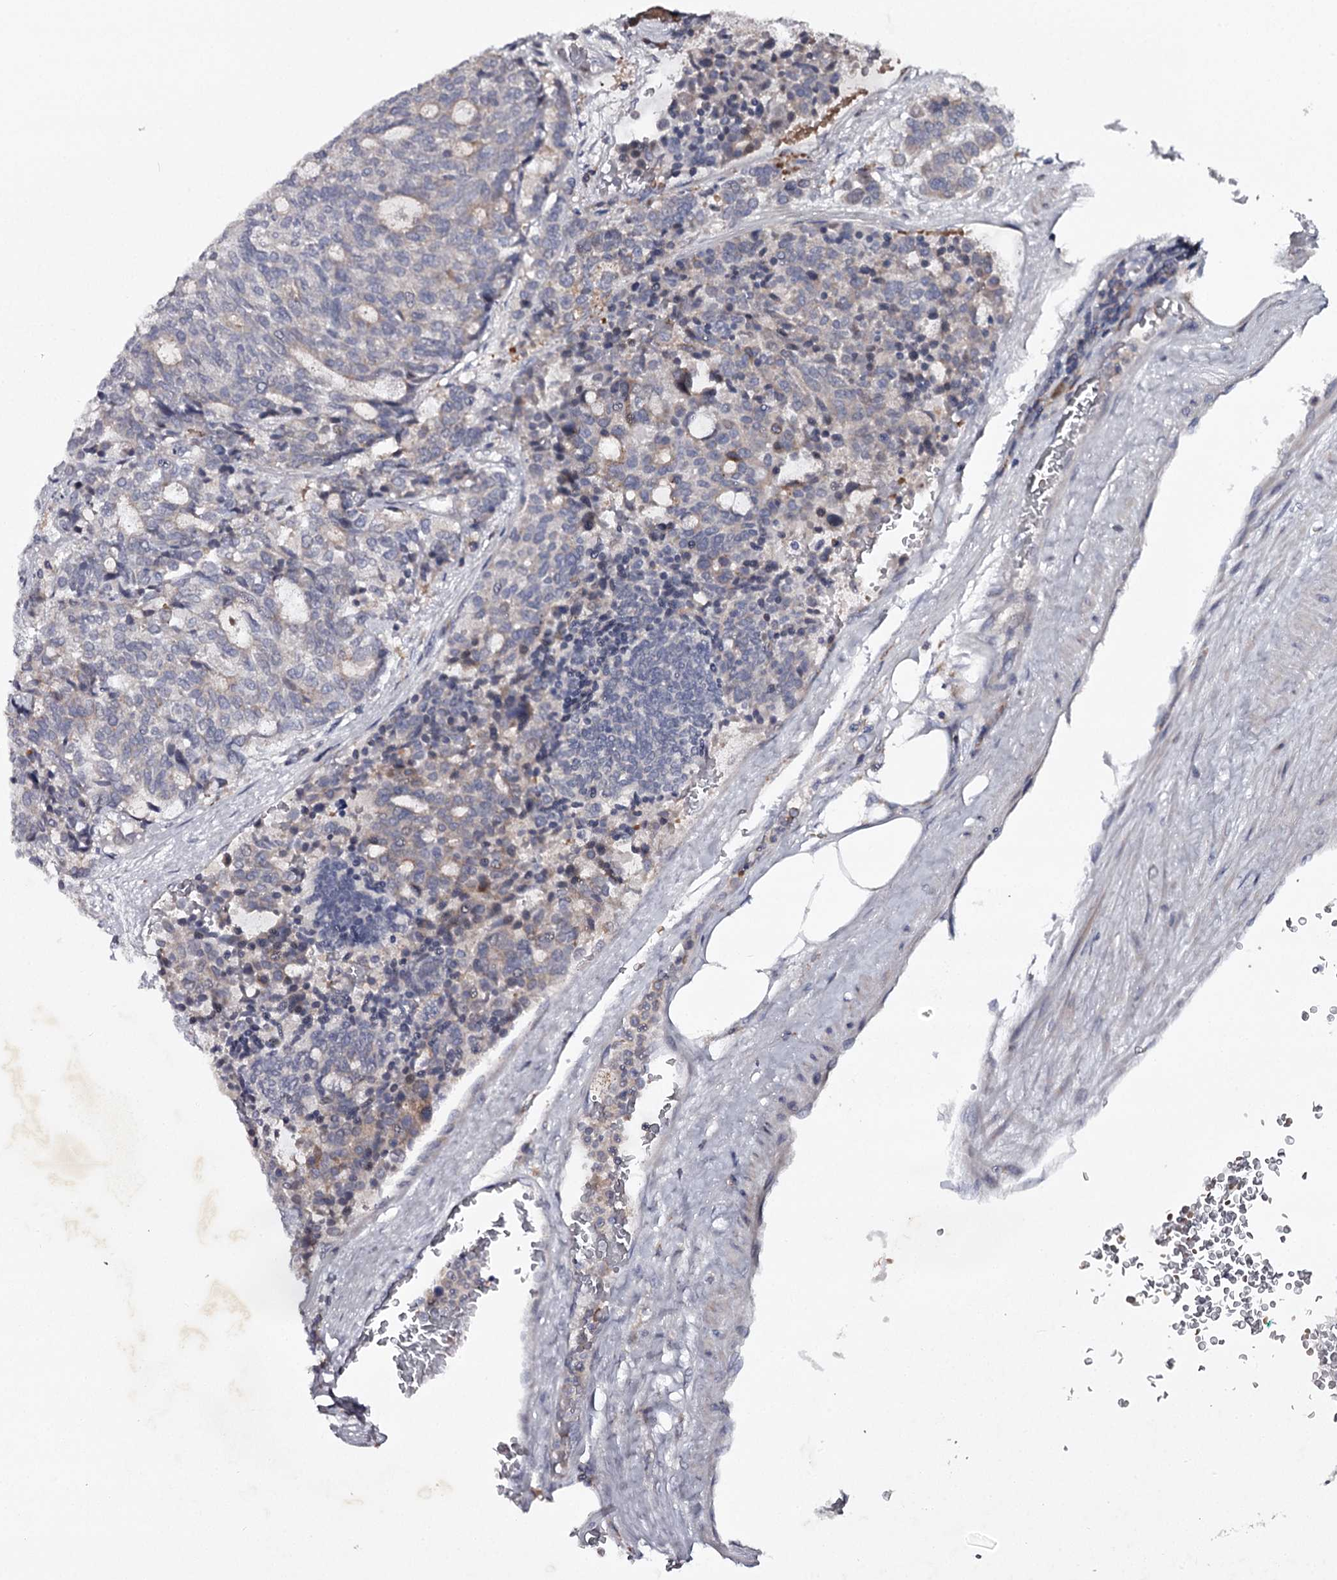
{"staining": {"intensity": "negative", "quantity": "none", "location": "none"}, "tissue": "carcinoid", "cell_type": "Tumor cells", "image_type": "cancer", "snomed": [{"axis": "morphology", "description": "Carcinoid, malignant, NOS"}, {"axis": "topography", "description": "Pancreas"}], "caption": "Immunohistochemistry (IHC) of human carcinoid displays no staining in tumor cells.", "gene": "RASSF6", "patient": {"sex": "female", "age": 54}}